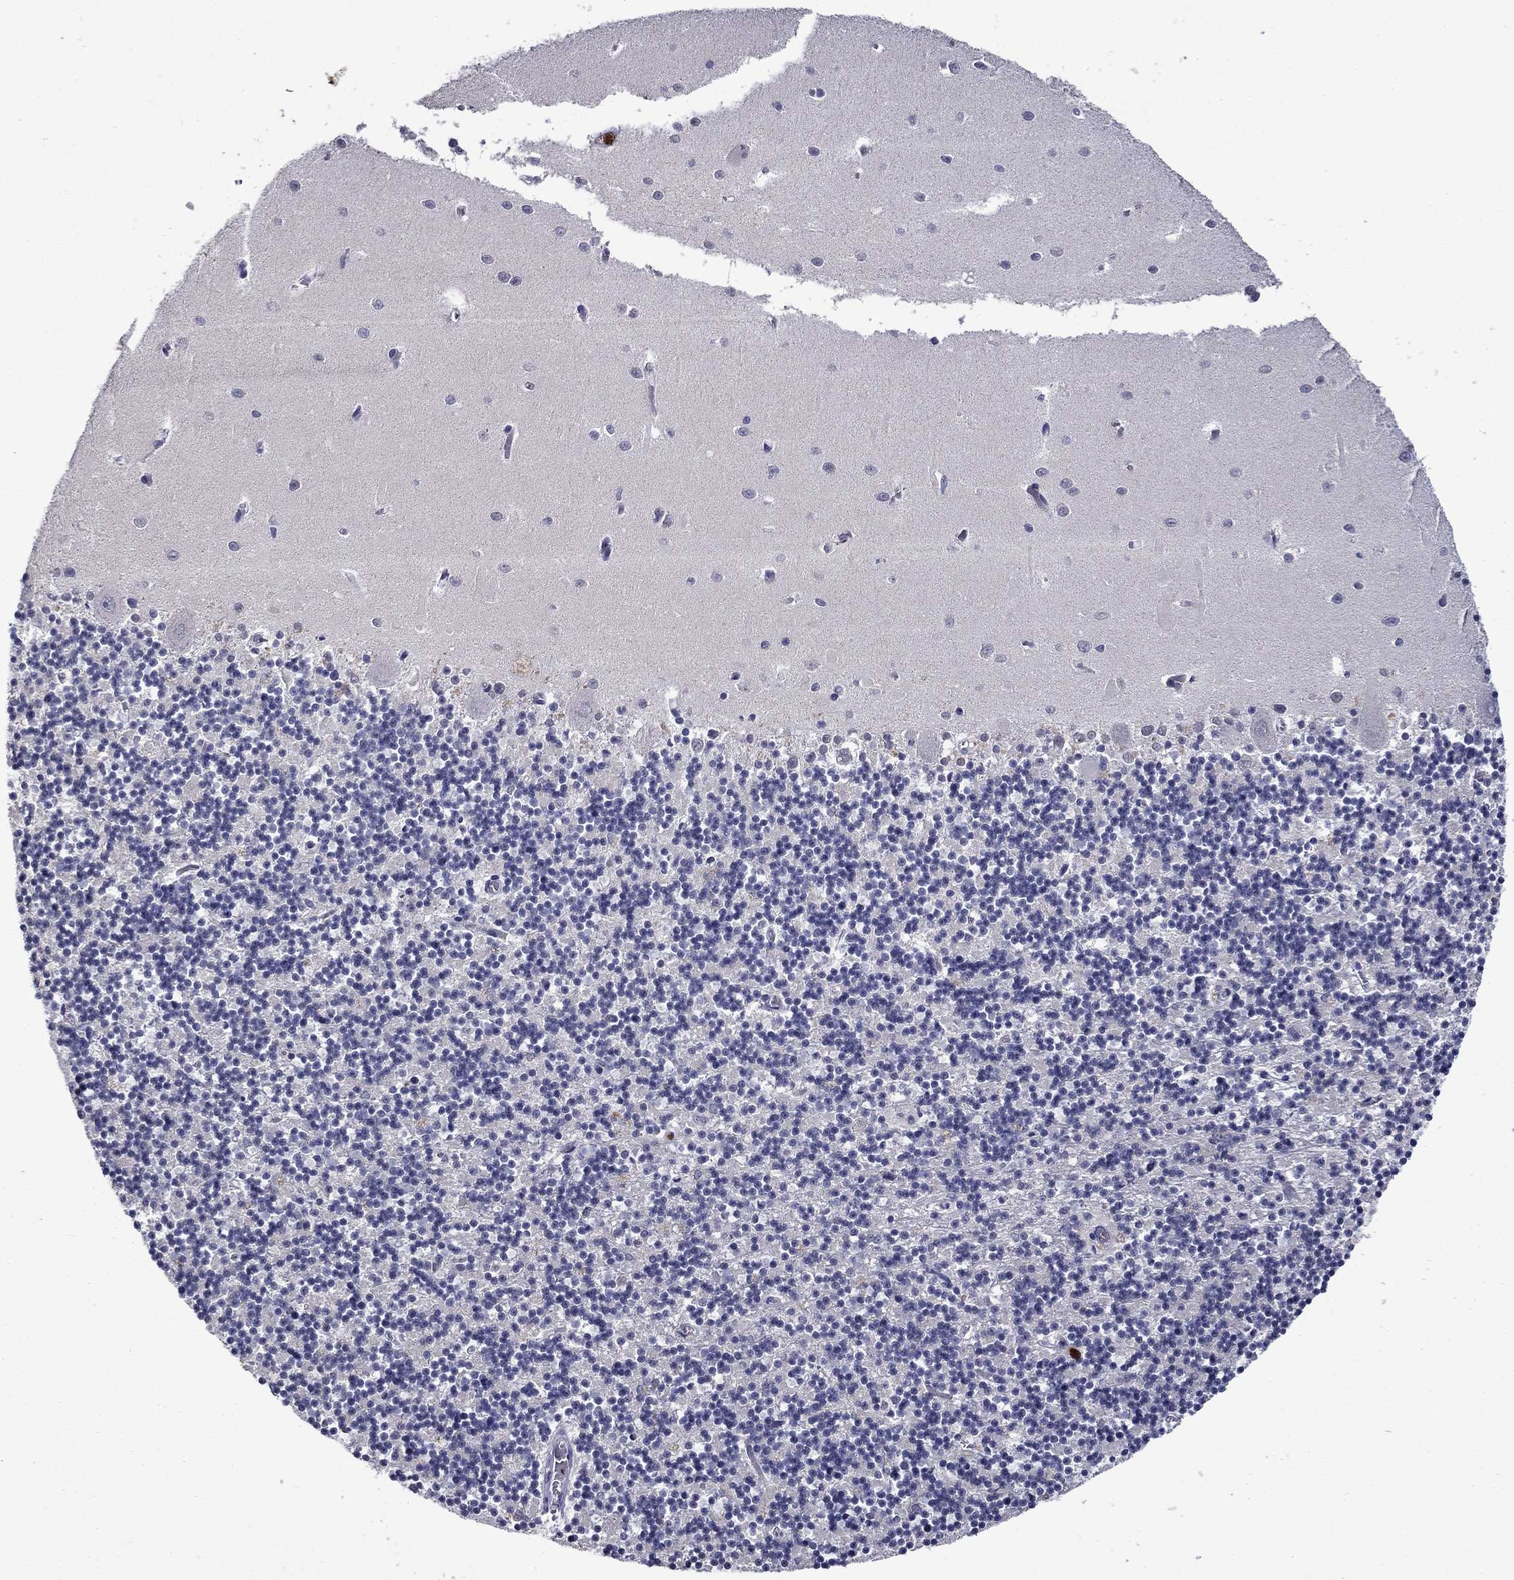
{"staining": {"intensity": "negative", "quantity": "none", "location": "none"}, "tissue": "cerebellum", "cell_type": "Cells in granular layer", "image_type": "normal", "snomed": [{"axis": "morphology", "description": "Normal tissue, NOS"}, {"axis": "topography", "description": "Cerebellum"}], "caption": "Cells in granular layer show no significant protein positivity in unremarkable cerebellum. The staining is performed using DAB (3,3'-diaminobenzidine) brown chromogen with nuclei counter-stained in using hematoxylin.", "gene": "IRF5", "patient": {"sex": "female", "age": 64}}